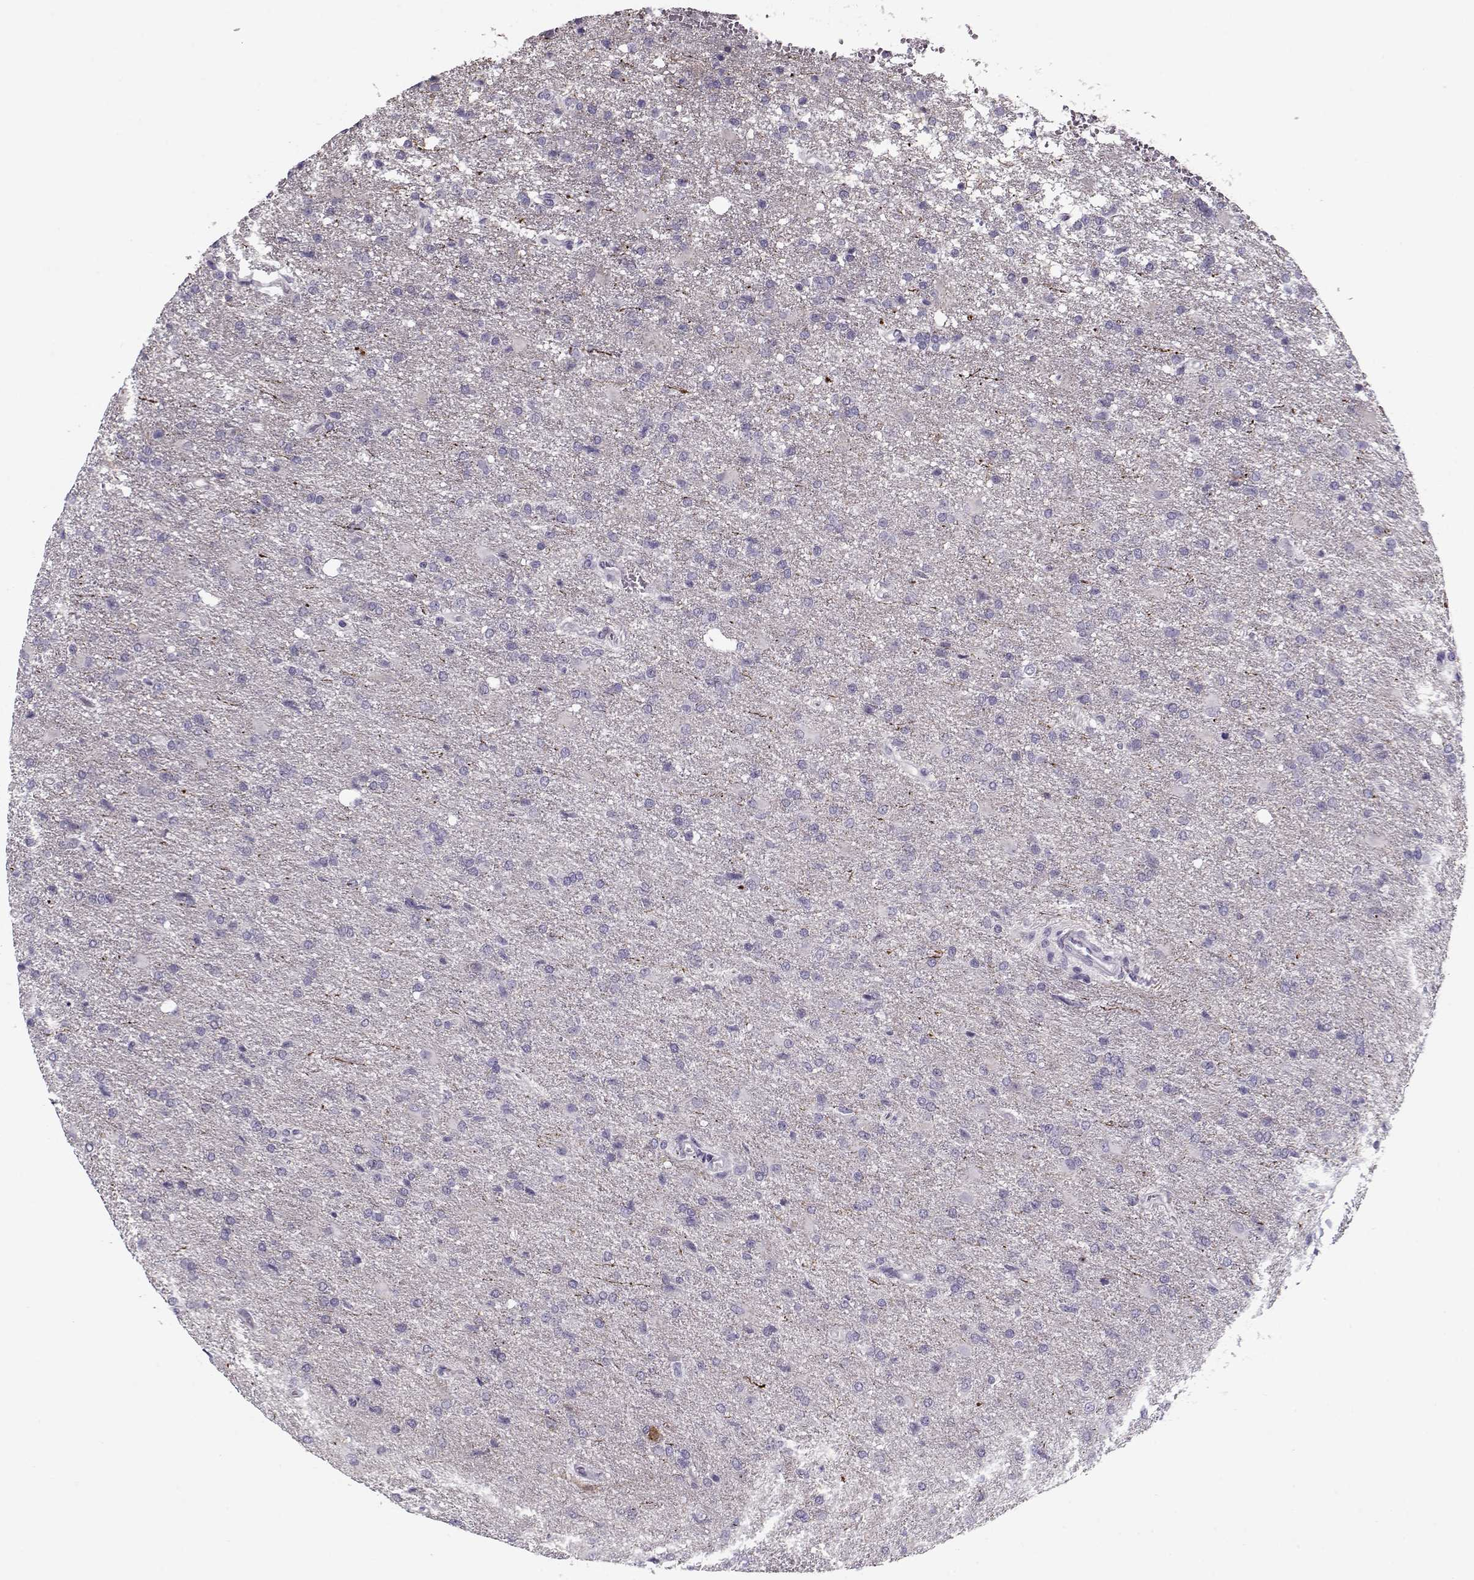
{"staining": {"intensity": "negative", "quantity": "none", "location": "none"}, "tissue": "glioma", "cell_type": "Tumor cells", "image_type": "cancer", "snomed": [{"axis": "morphology", "description": "Glioma, malignant, High grade"}, {"axis": "topography", "description": "Brain"}], "caption": "Tumor cells are negative for protein expression in human glioma. (Brightfield microscopy of DAB immunohistochemistry (IHC) at high magnification).", "gene": "CCDC136", "patient": {"sex": "male", "age": 68}}